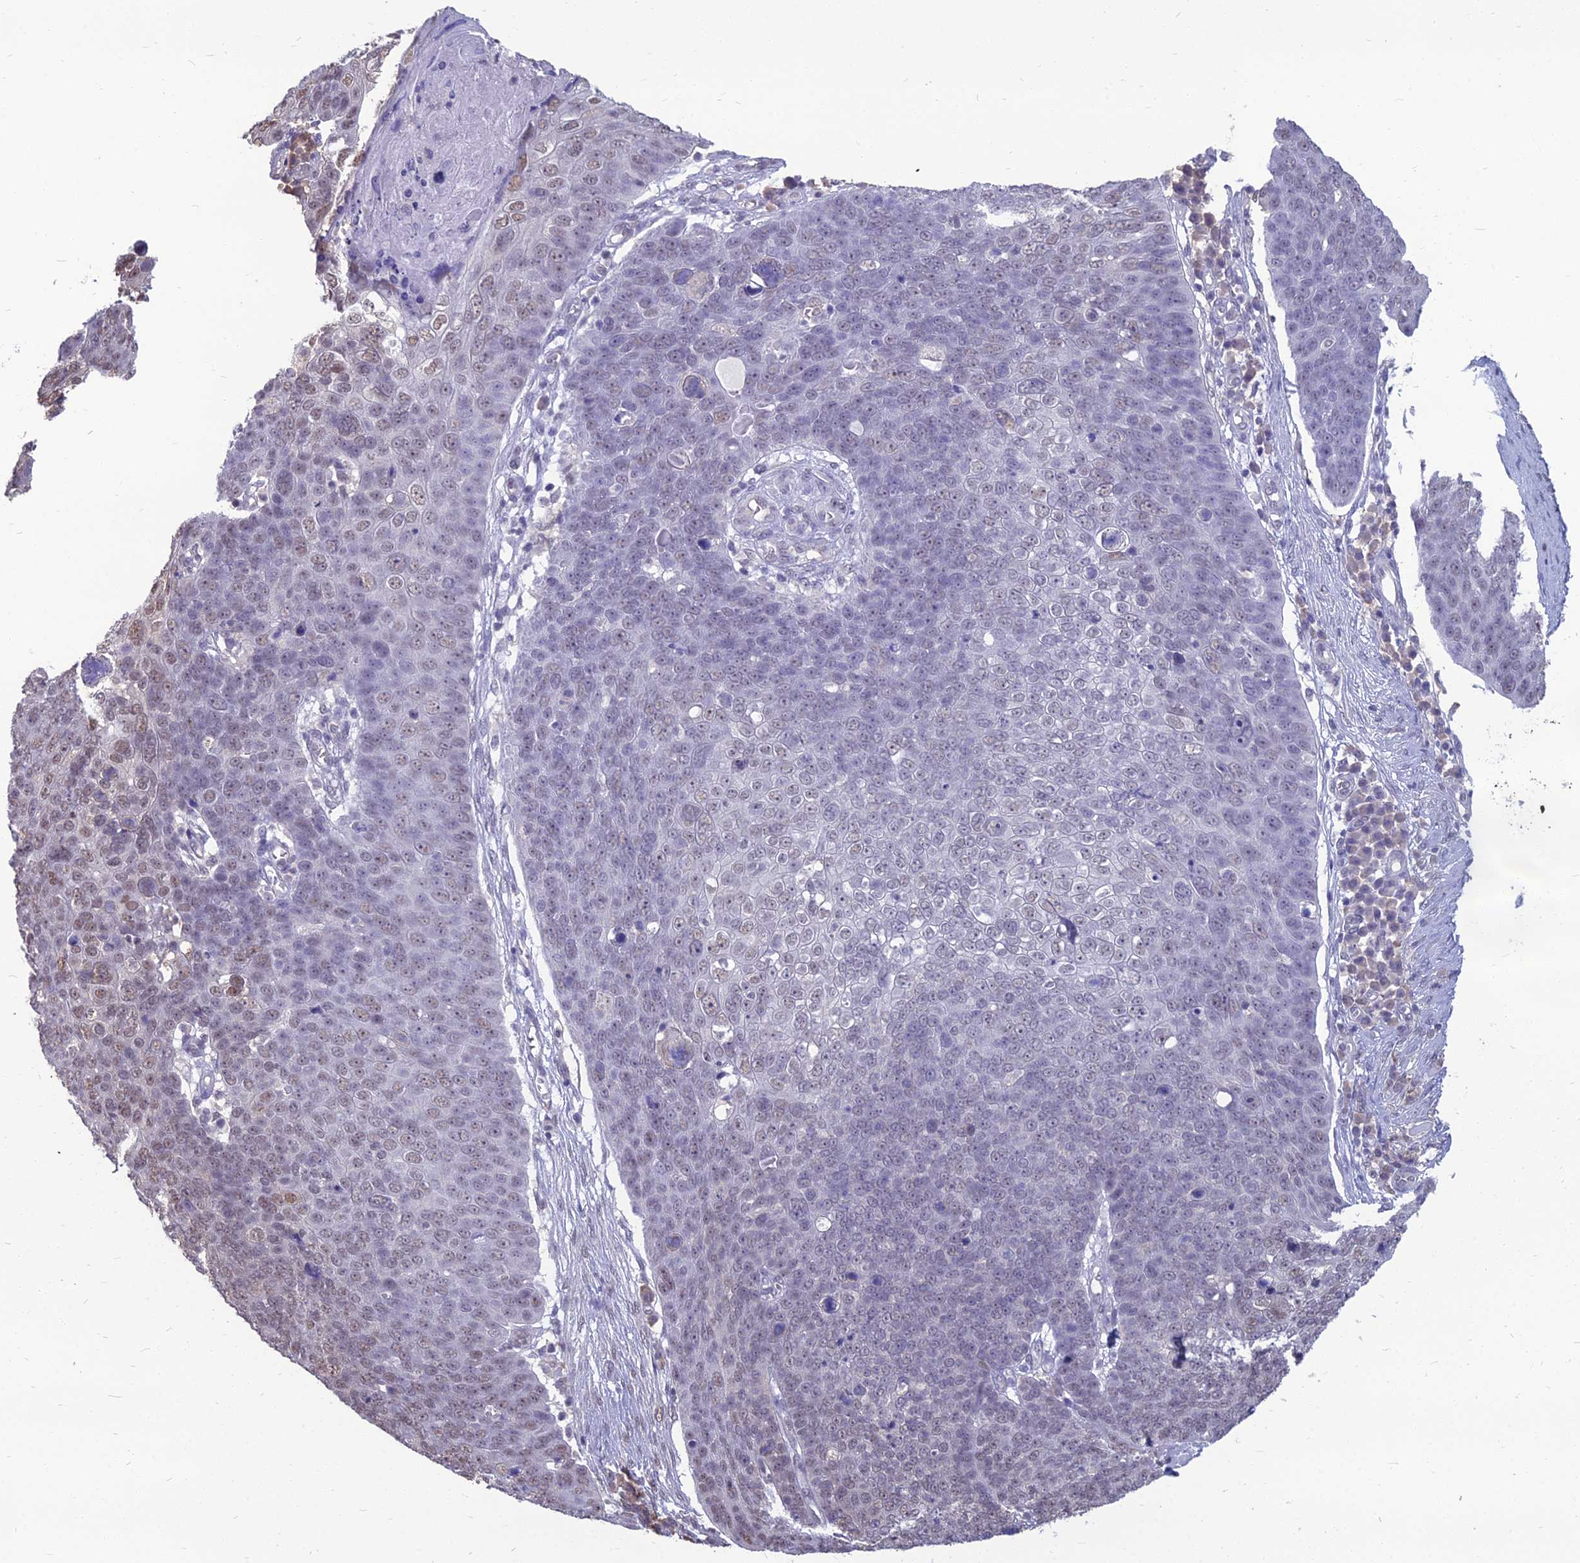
{"staining": {"intensity": "weak", "quantity": "<25%", "location": "nuclear"}, "tissue": "skin cancer", "cell_type": "Tumor cells", "image_type": "cancer", "snomed": [{"axis": "morphology", "description": "Squamous cell carcinoma, NOS"}, {"axis": "topography", "description": "Skin"}], "caption": "Squamous cell carcinoma (skin) was stained to show a protein in brown. There is no significant positivity in tumor cells.", "gene": "SRSF7", "patient": {"sex": "male", "age": 71}}